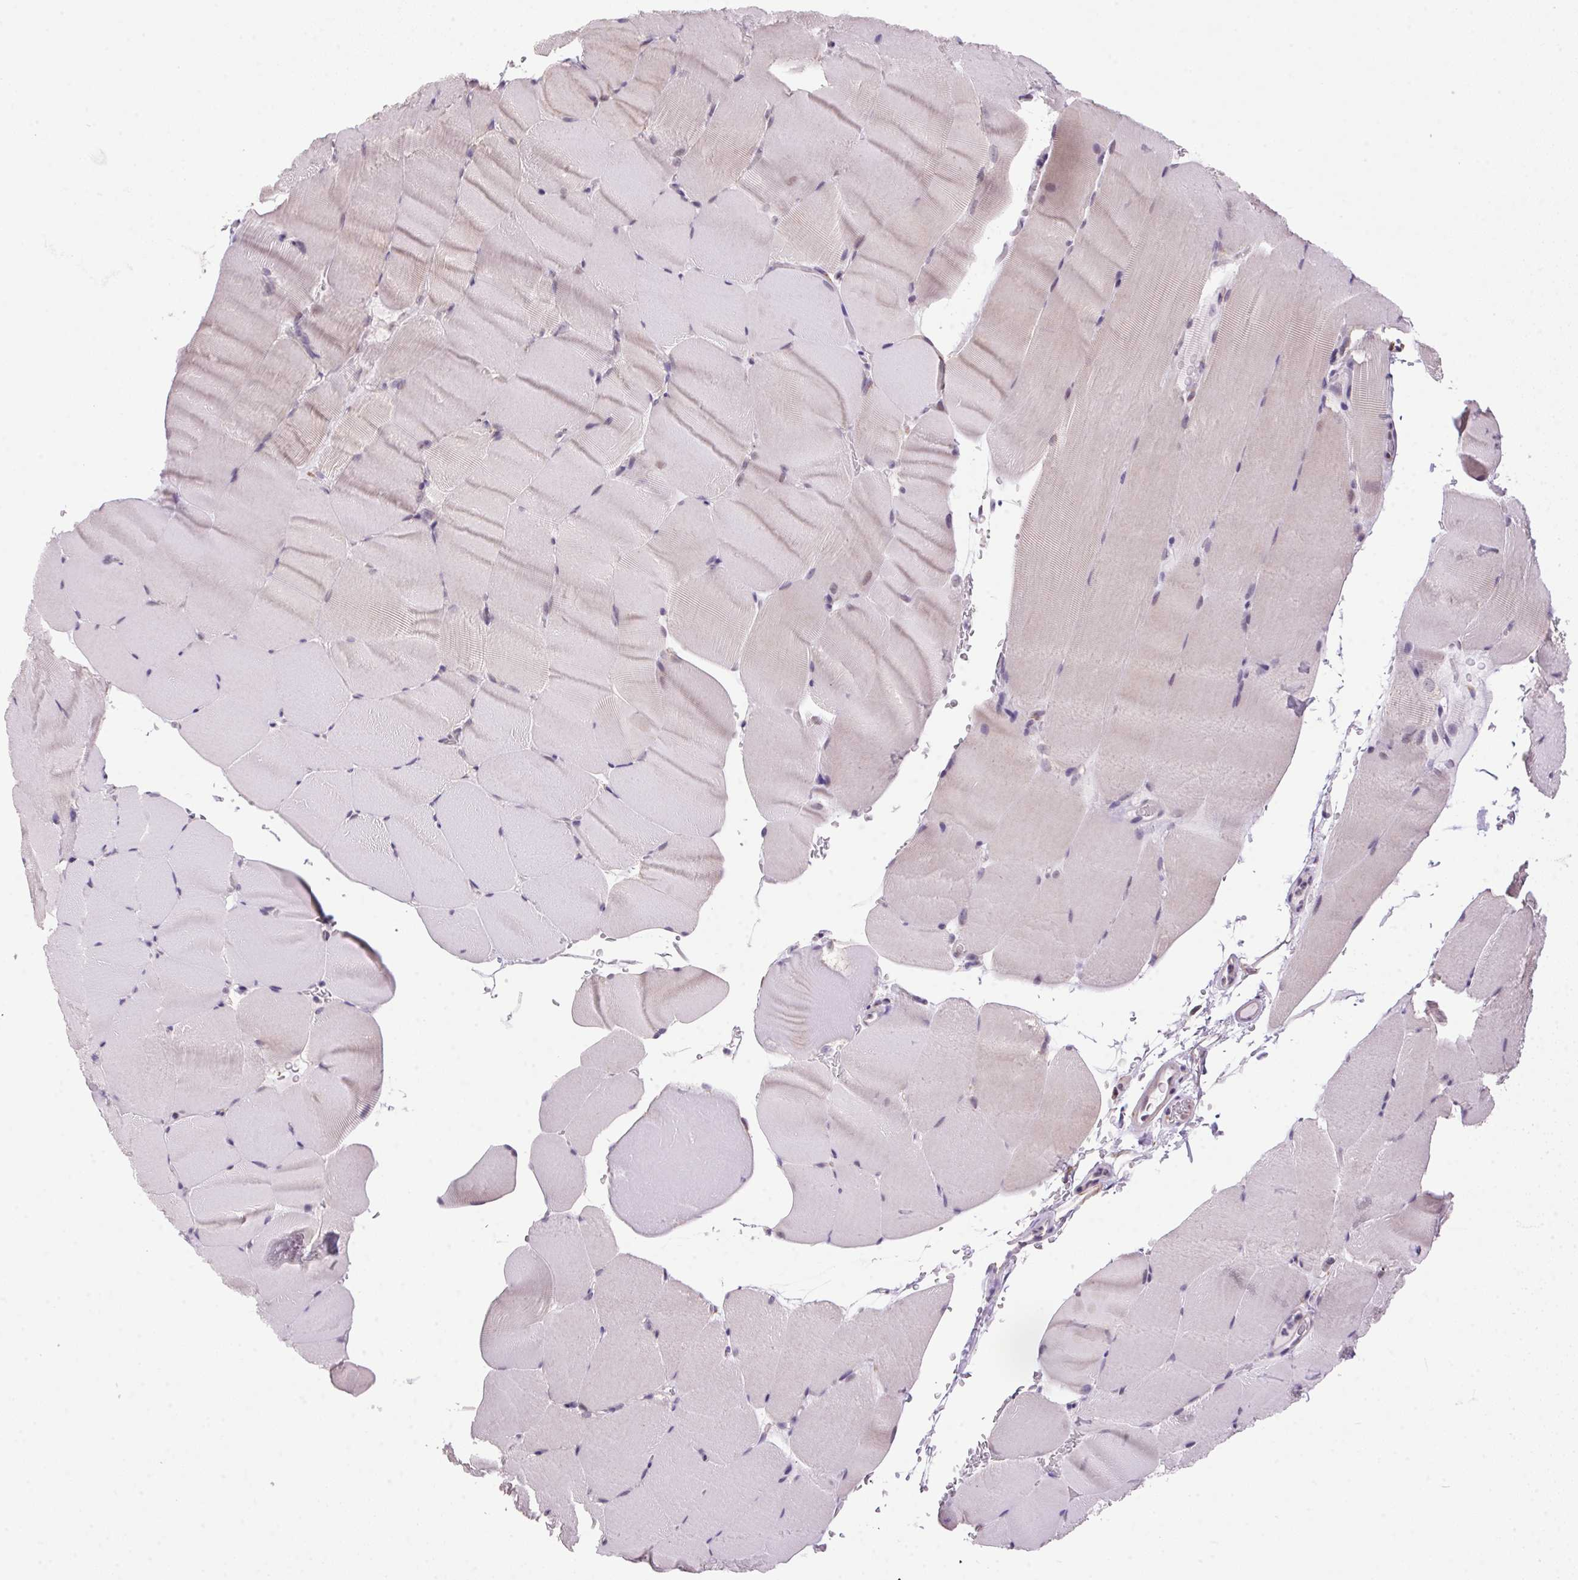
{"staining": {"intensity": "negative", "quantity": "none", "location": "none"}, "tissue": "skeletal muscle", "cell_type": "Myocytes", "image_type": "normal", "snomed": [{"axis": "morphology", "description": "Normal tissue, NOS"}, {"axis": "topography", "description": "Skeletal muscle"}], "caption": "Photomicrograph shows no protein positivity in myocytes of normal skeletal muscle.", "gene": "AKR1E2", "patient": {"sex": "female", "age": 37}}